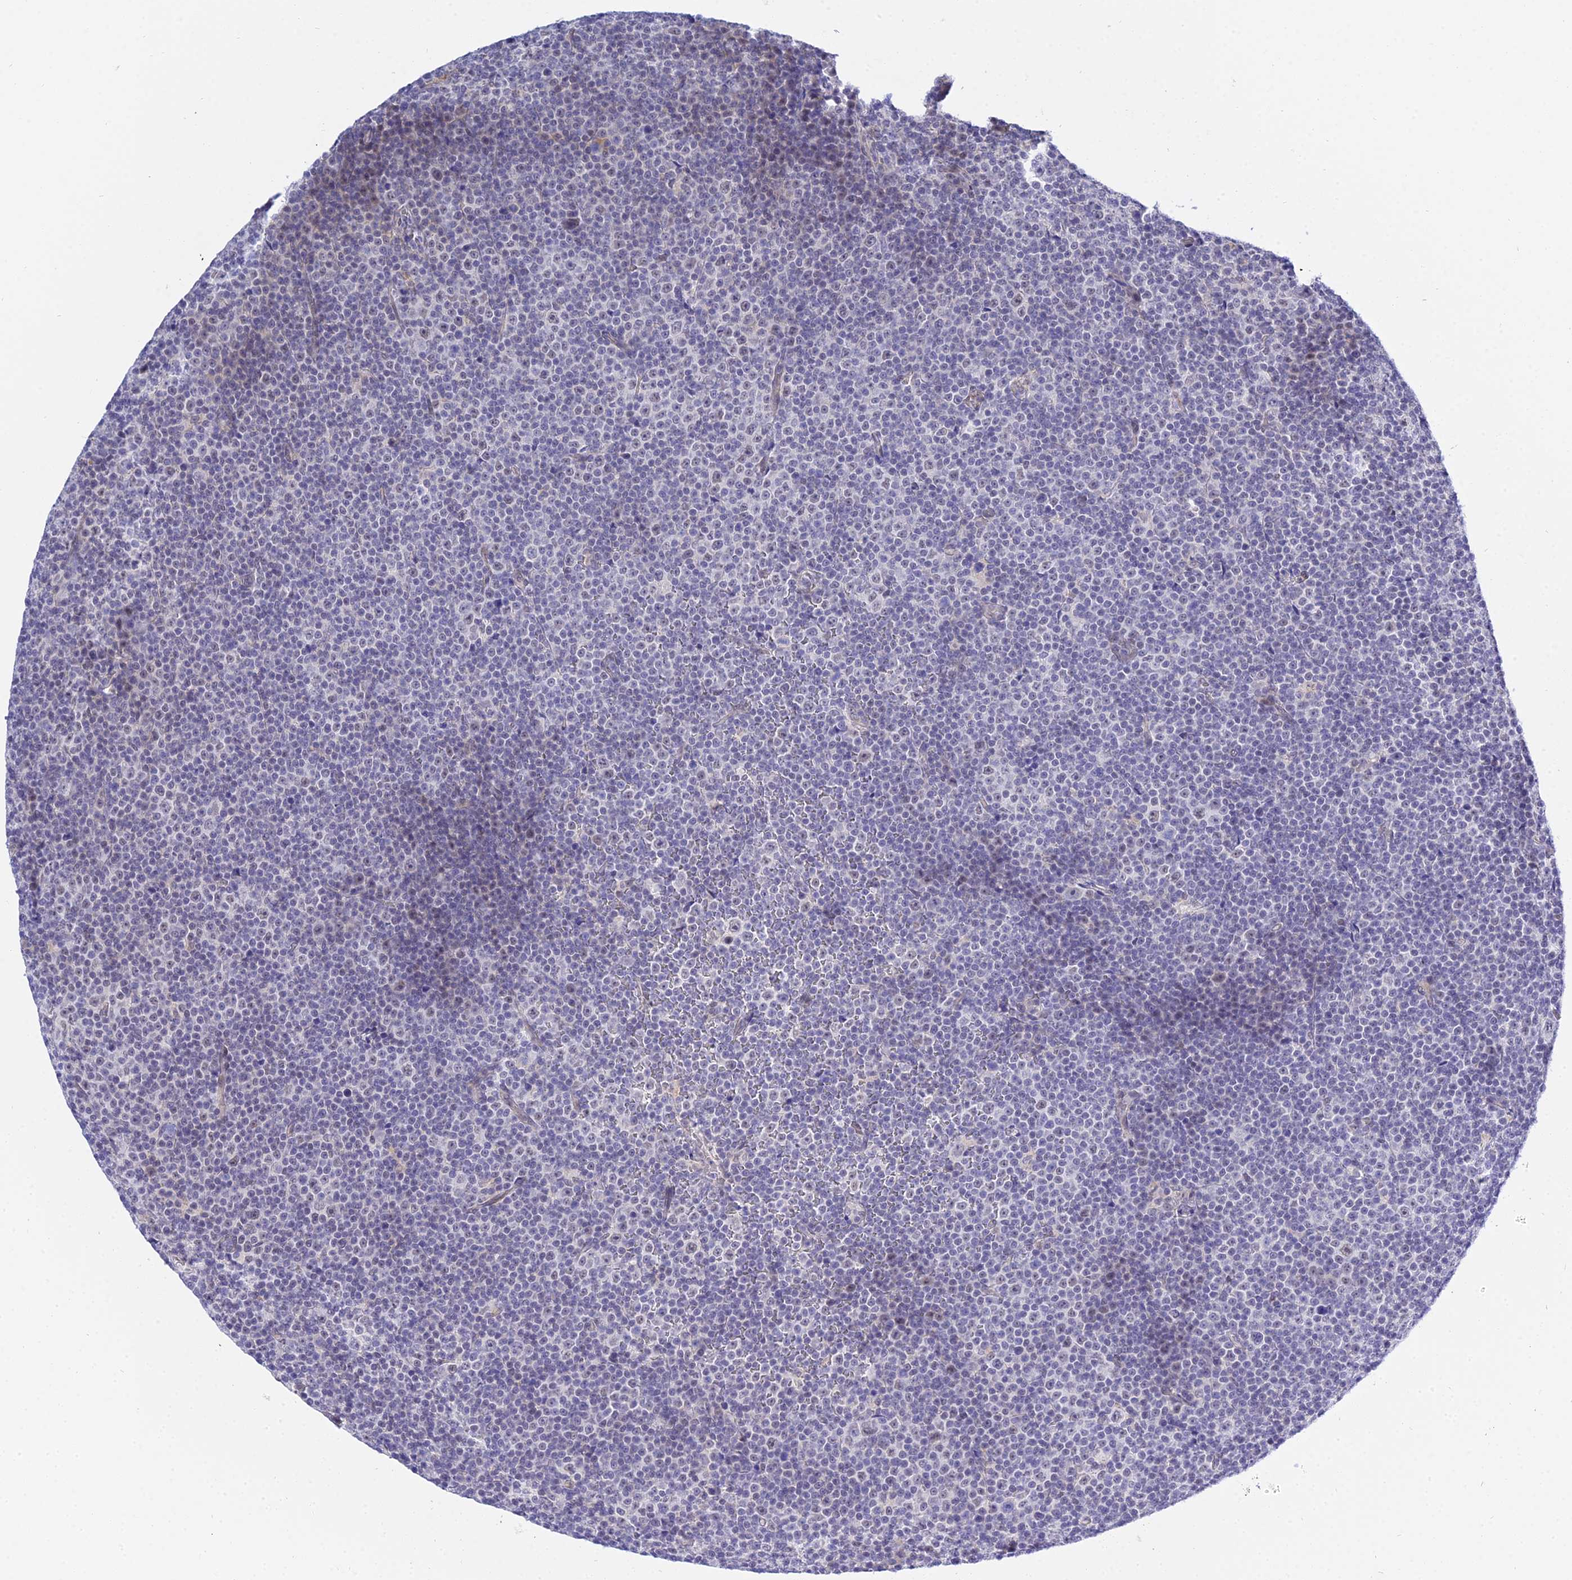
{"staining": {"intensity": "negative", "quantity": "none", "location": "none"}, "tissue": "lymphoma", "cell_type": "Tumor cells", "image_type": "cancer", "snomed": [{"axis": "morphology", "description": "Malignant lymphoma, non-Hodgkin's type, Low grade"}, {"axis": "topography", "description": "Lymph node"}], "caption": "The photomicrograph reveals no staining of tumor cells in lymphoma.", "gene": "ZNF628", "patient": {"sex": "female", "age": 67}}